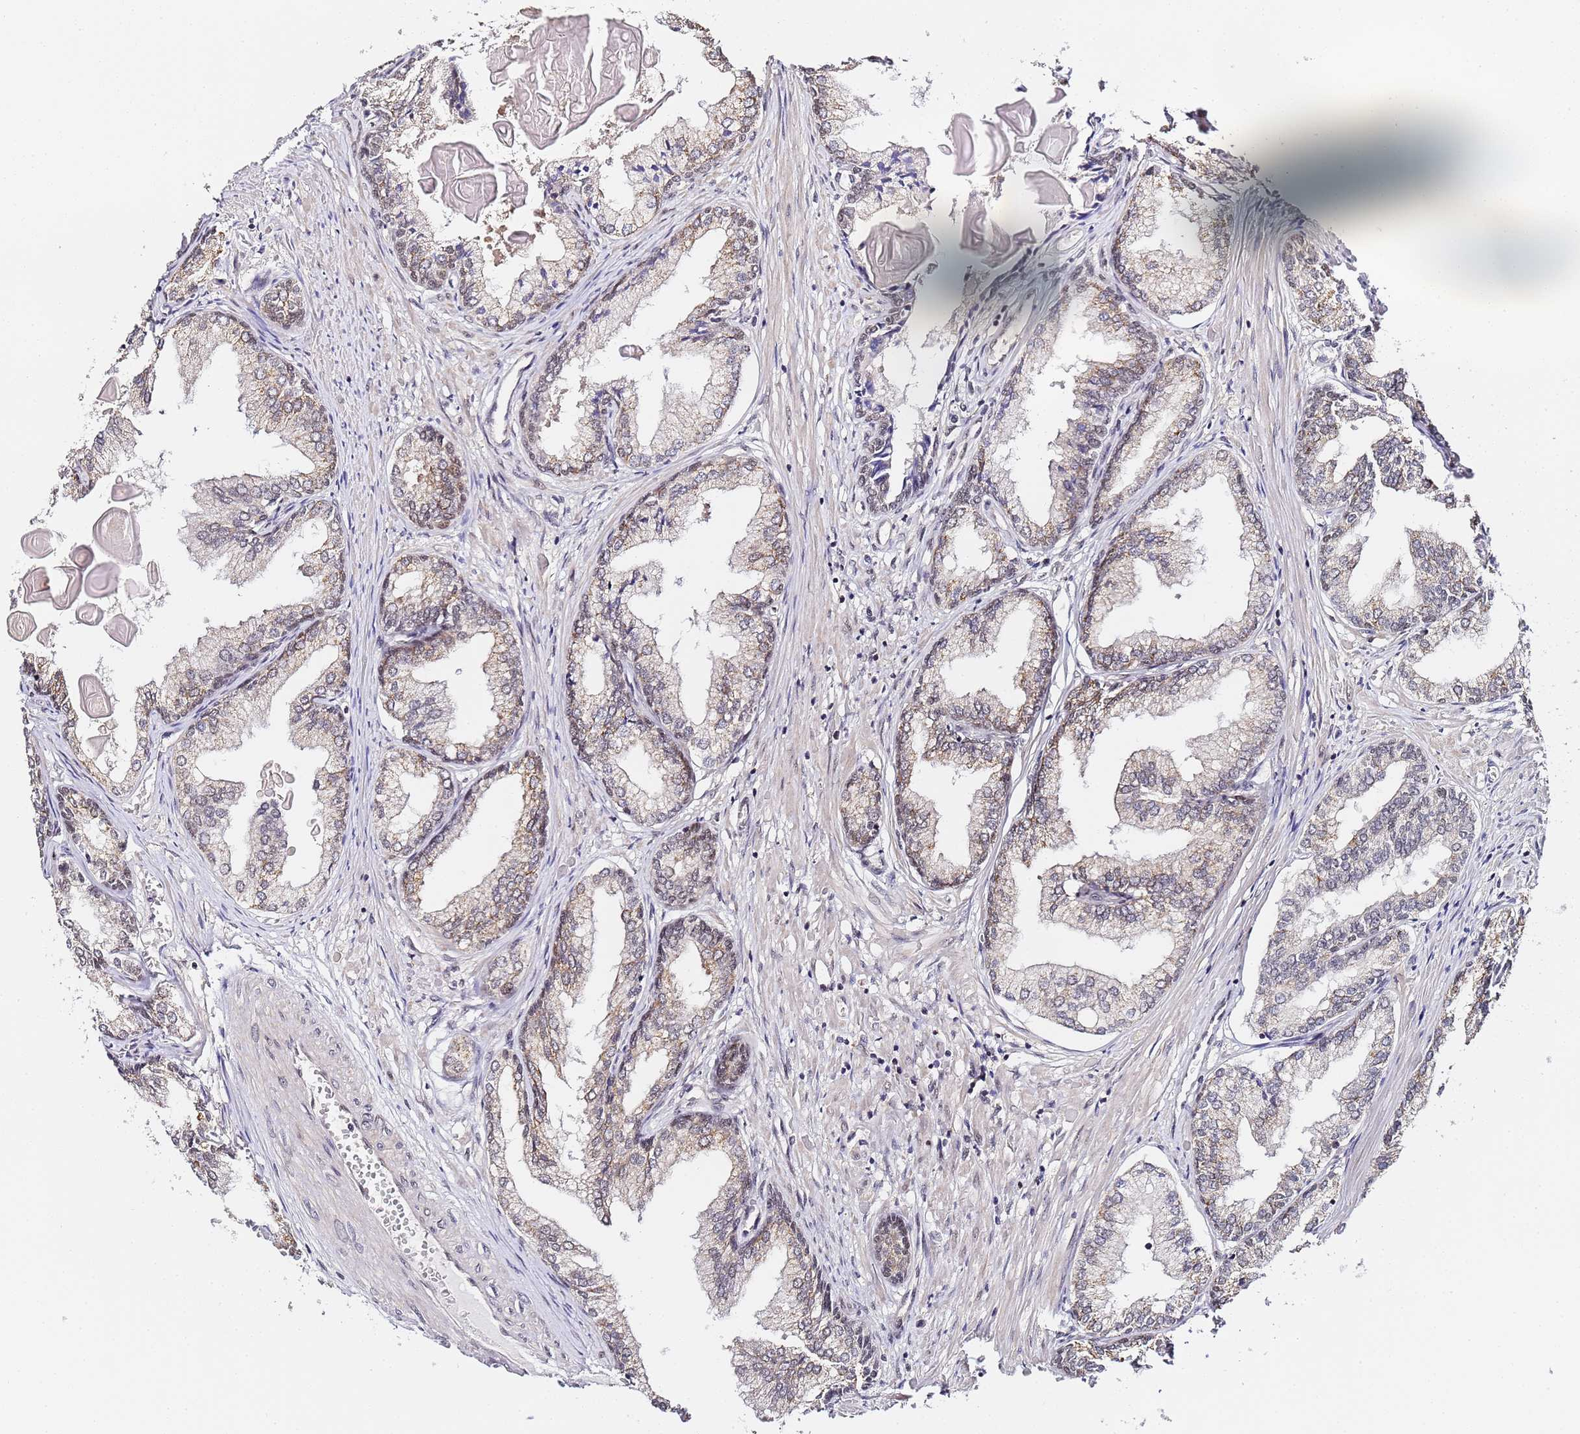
{"staining": {"intensity": "weak", "quantity": "<25%", "location": "cytoplasmic/membranous,nuclear"}, "tissue": "prostate cancer", "cell_type": "Tumor cells", "image_type": "cancer", "snomed": [{"axis": "morphology", "description": "Adenocarcinoma, High grade"}, {"axis": "topography", "description": "Prostate"}], "caption": "There is no significant staining in tumor cells of prostate cancer (adenocarcinoma (high-grade)).", "gene": "LSM3", "patient": {"sex": "male", "age": 68}}